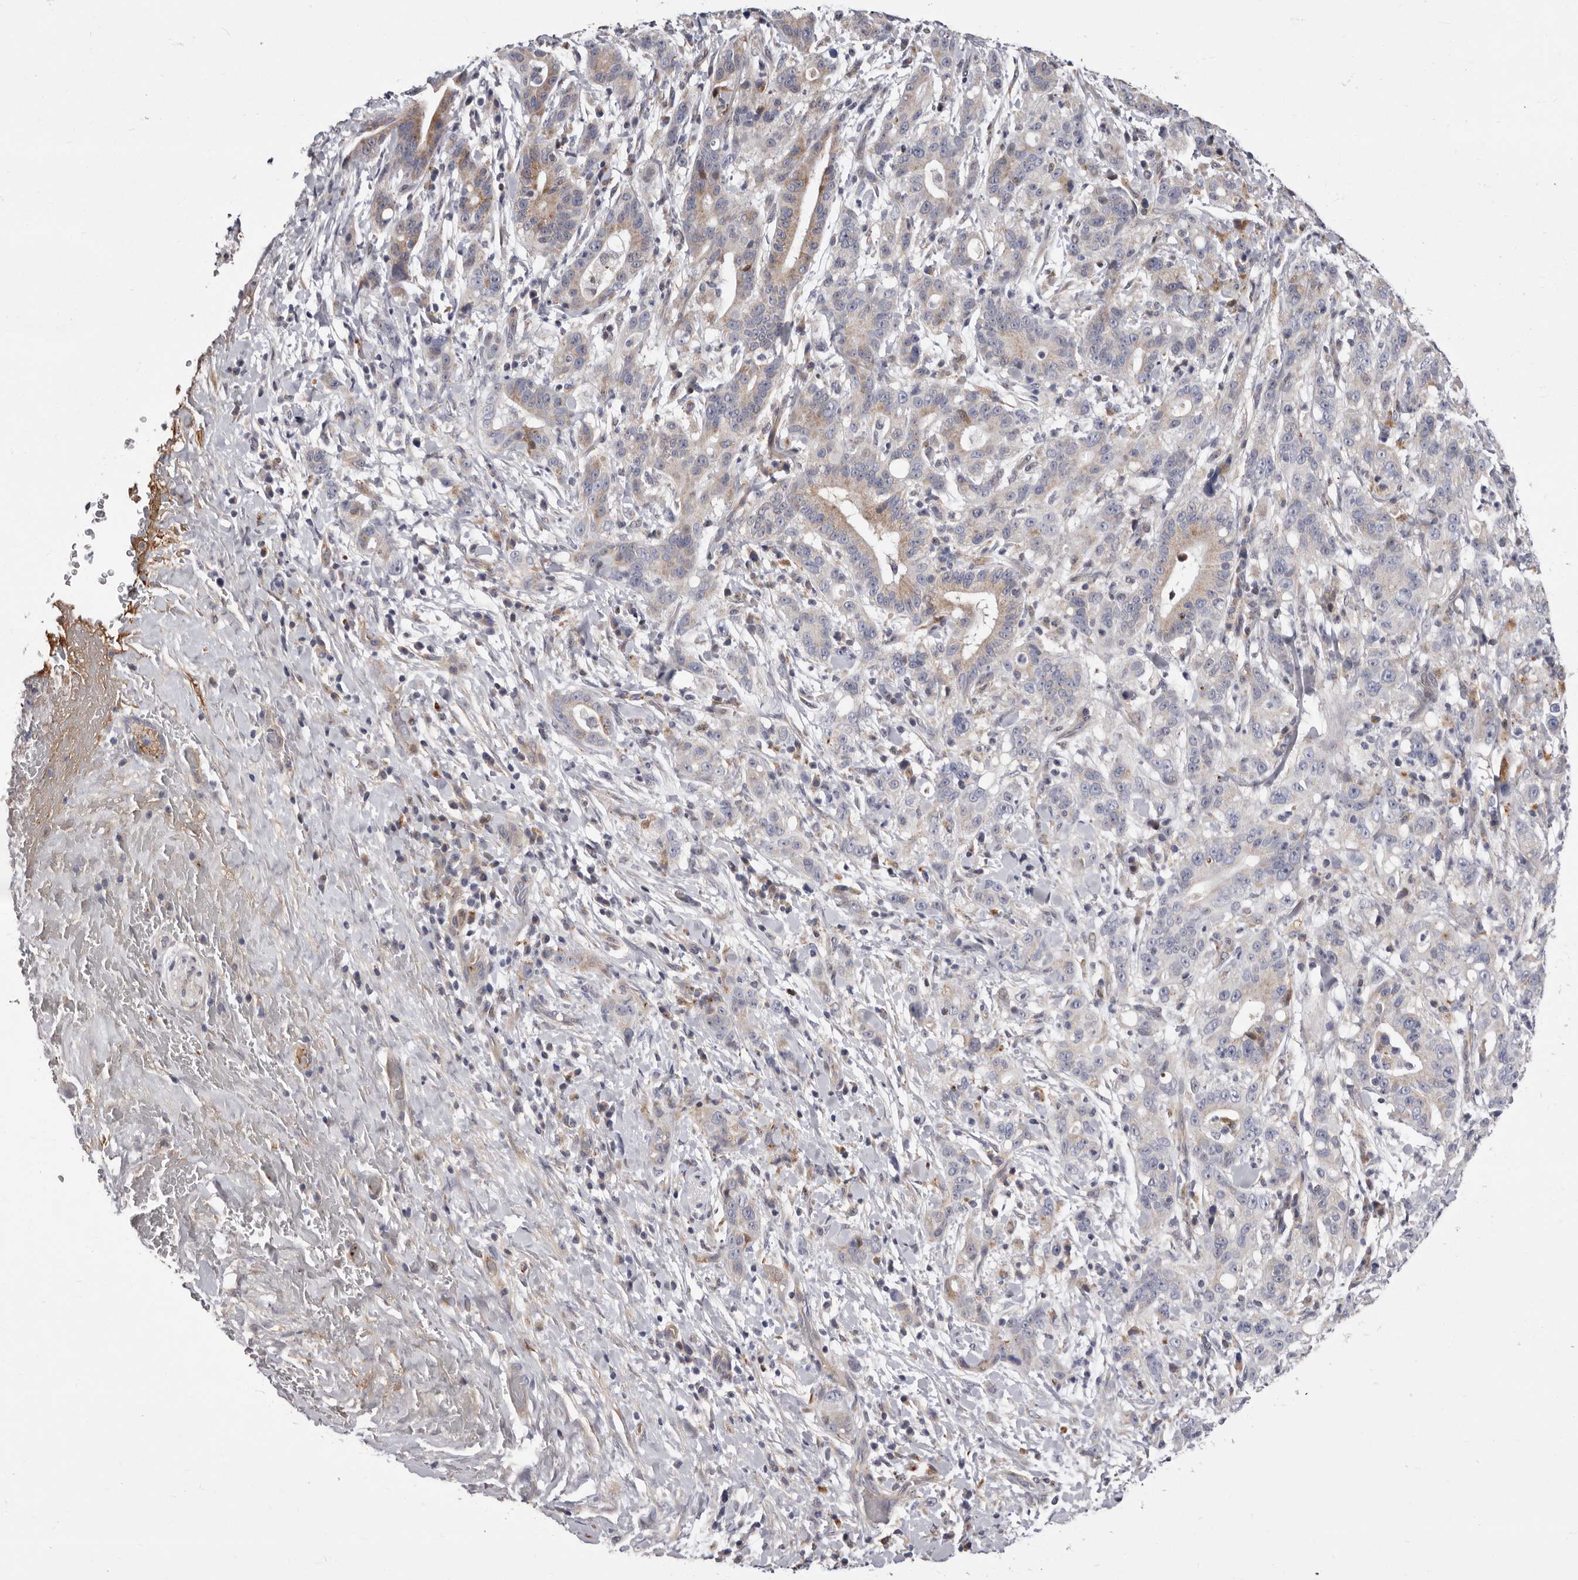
{"staining": {"intensity": "weak", "quantity": "<25%", "location": "cytoplasmic/membranous"}, "tissue": "liver cancer", "cell_type": "Tumor cells", "image_type": "cancer", "snomed": [{"axis": "morphology", "description": "Cholangiocarcinoma"}, {"axis": "topography", "description": "Liver"}], "caption": "An image of human liver cholangiocarcinoma is negative for staining in tumor cells.", "gene": "NUBPL", "patient": {"sex": "female", "age": 38}}